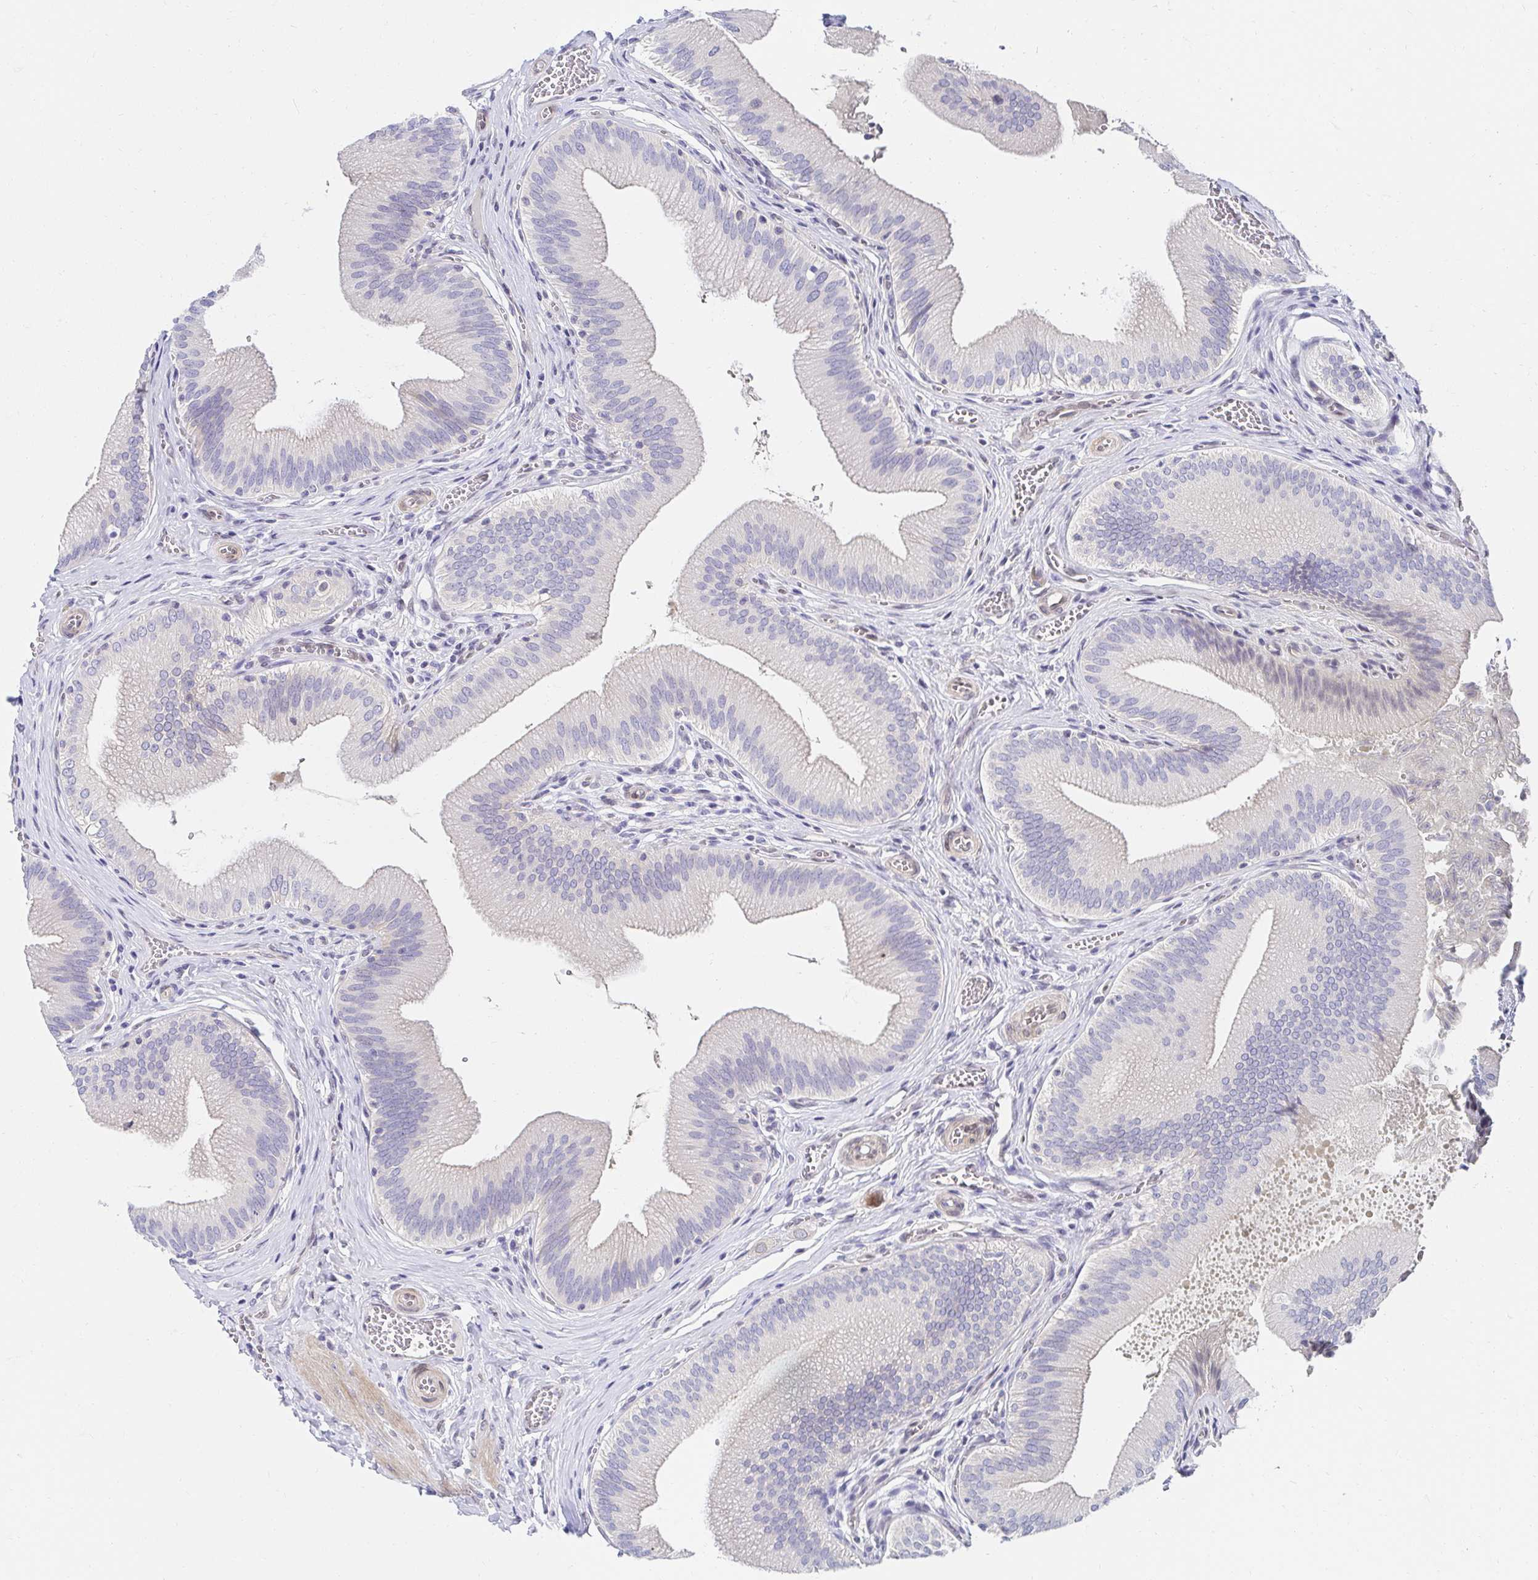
{"staining": {"intensity": "weak", "quantity": "<25%", "location": "cytoplasmic/membranous"}, "tissue": "gallbladder", "cell_type": "Glandular cells", "image_type": "normal", "snomed": [{"axis": "morphology", "description": "Normal tissue, NOS"}, {"axis": "topography", "description": "Gallbladder"}], "caption": "This is a micrograph of IHC staining of normal gallbladder, which shows no positivity in glandular cells.", "gene": "AKAP14", "patient": {"sex": "male", "age": 17}}